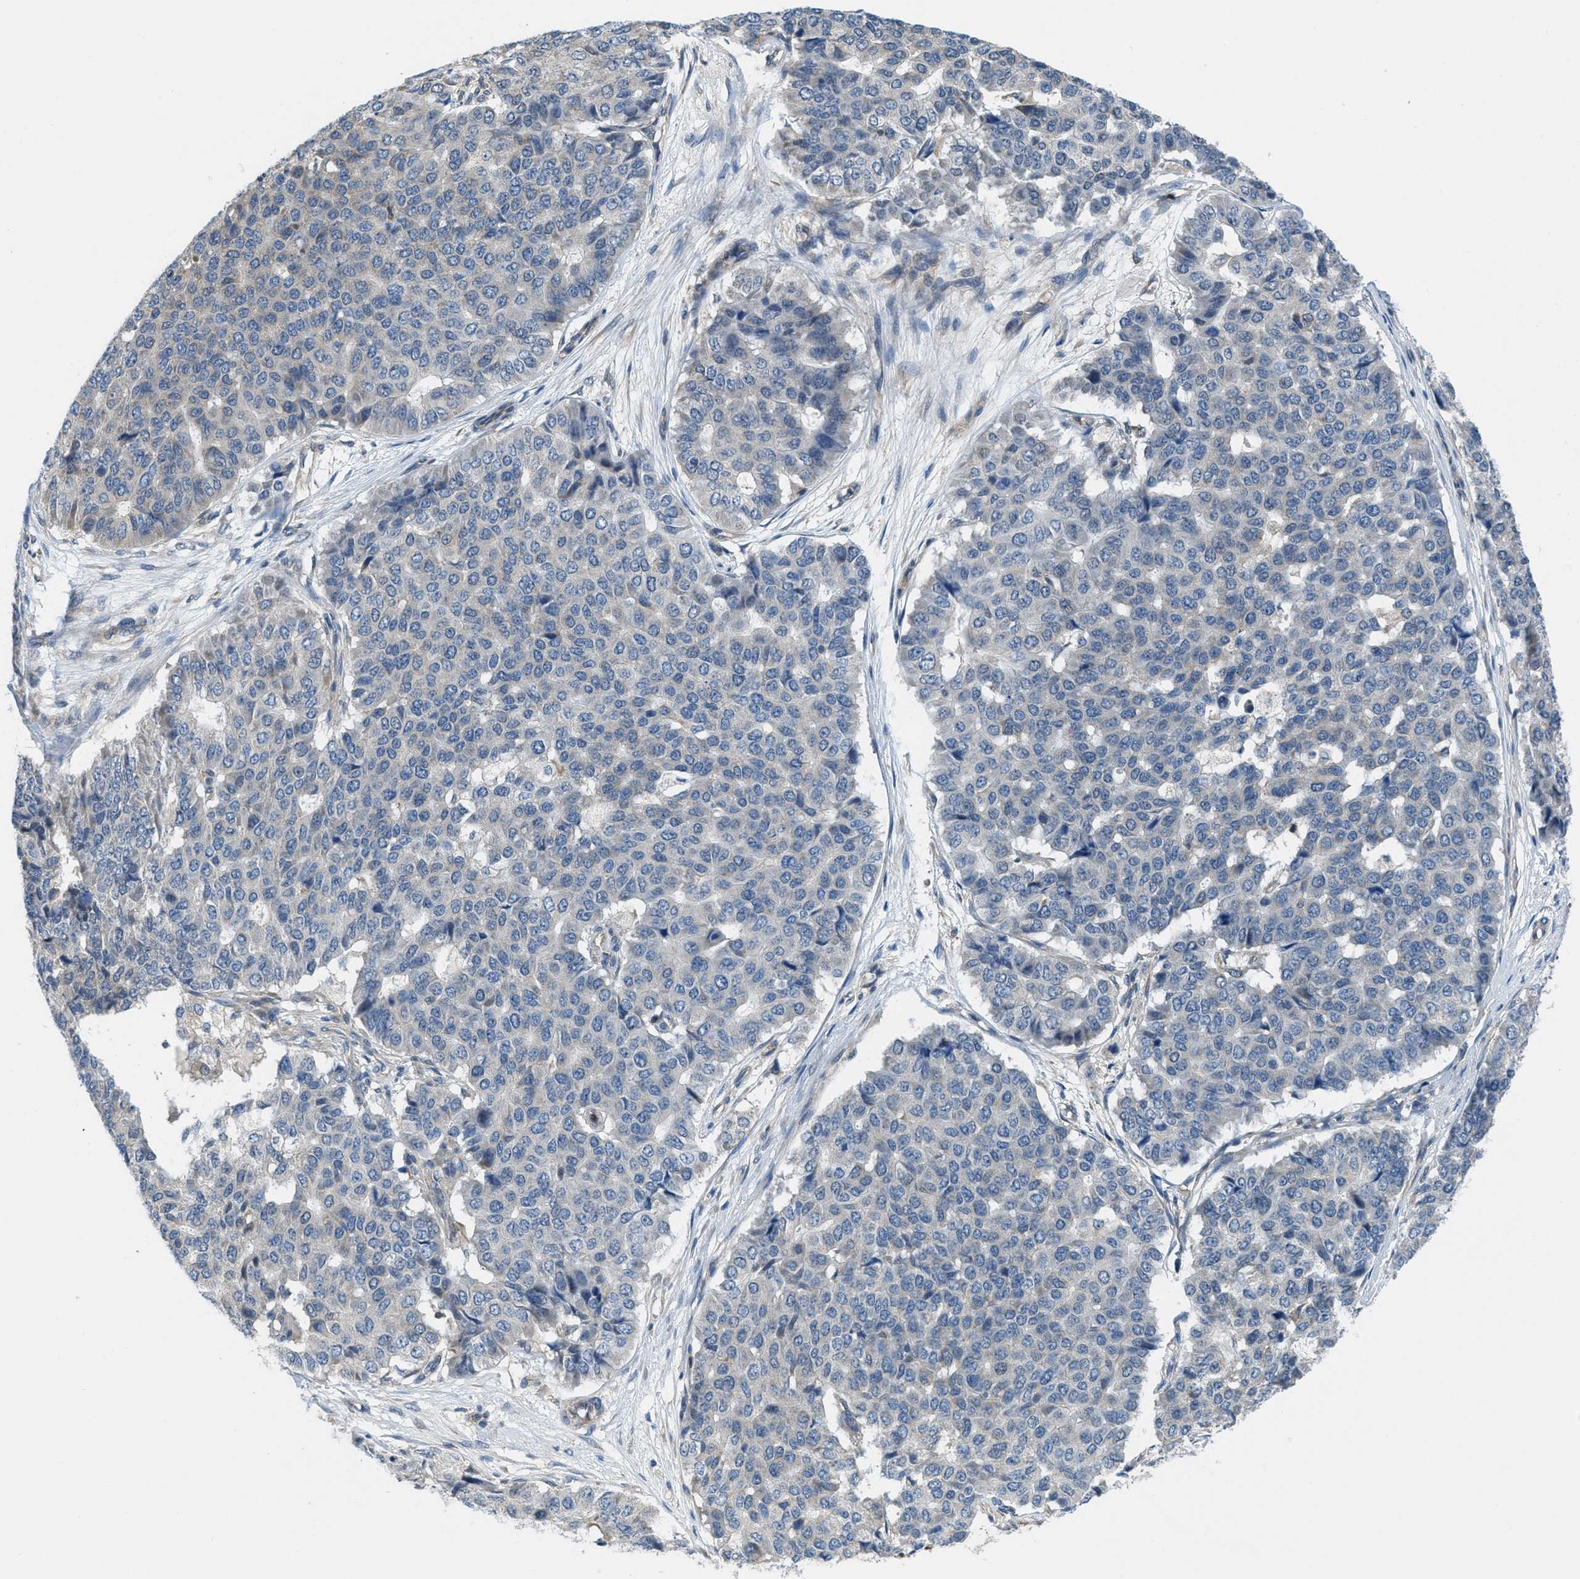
{"staining": {"intensity": "weak", "quantity": "<25%", "location": "cytoplasmic/membranous"}, "tissue": "pancreatic cancer", "cell_type": "Tumor cells", "image_type": "cancer", "snomed": [{"axis": "morphology", "description": "Adenocarcinoma, NOS"}, {"axis": "topography", "description": "Pancreas"}], "caption": "Immunohistochemistry (IHC) histopathology image of pancreatic adenocarcinoma stained for a protein (brown), which exhibits no positivity in tumor cells. (DAB (3,3'-diaminobenzidine) immunohistochemistry (IHC), high magnification).", "gene": "PIP5K1C", "patient": {"sex": "male", "age": 50}}